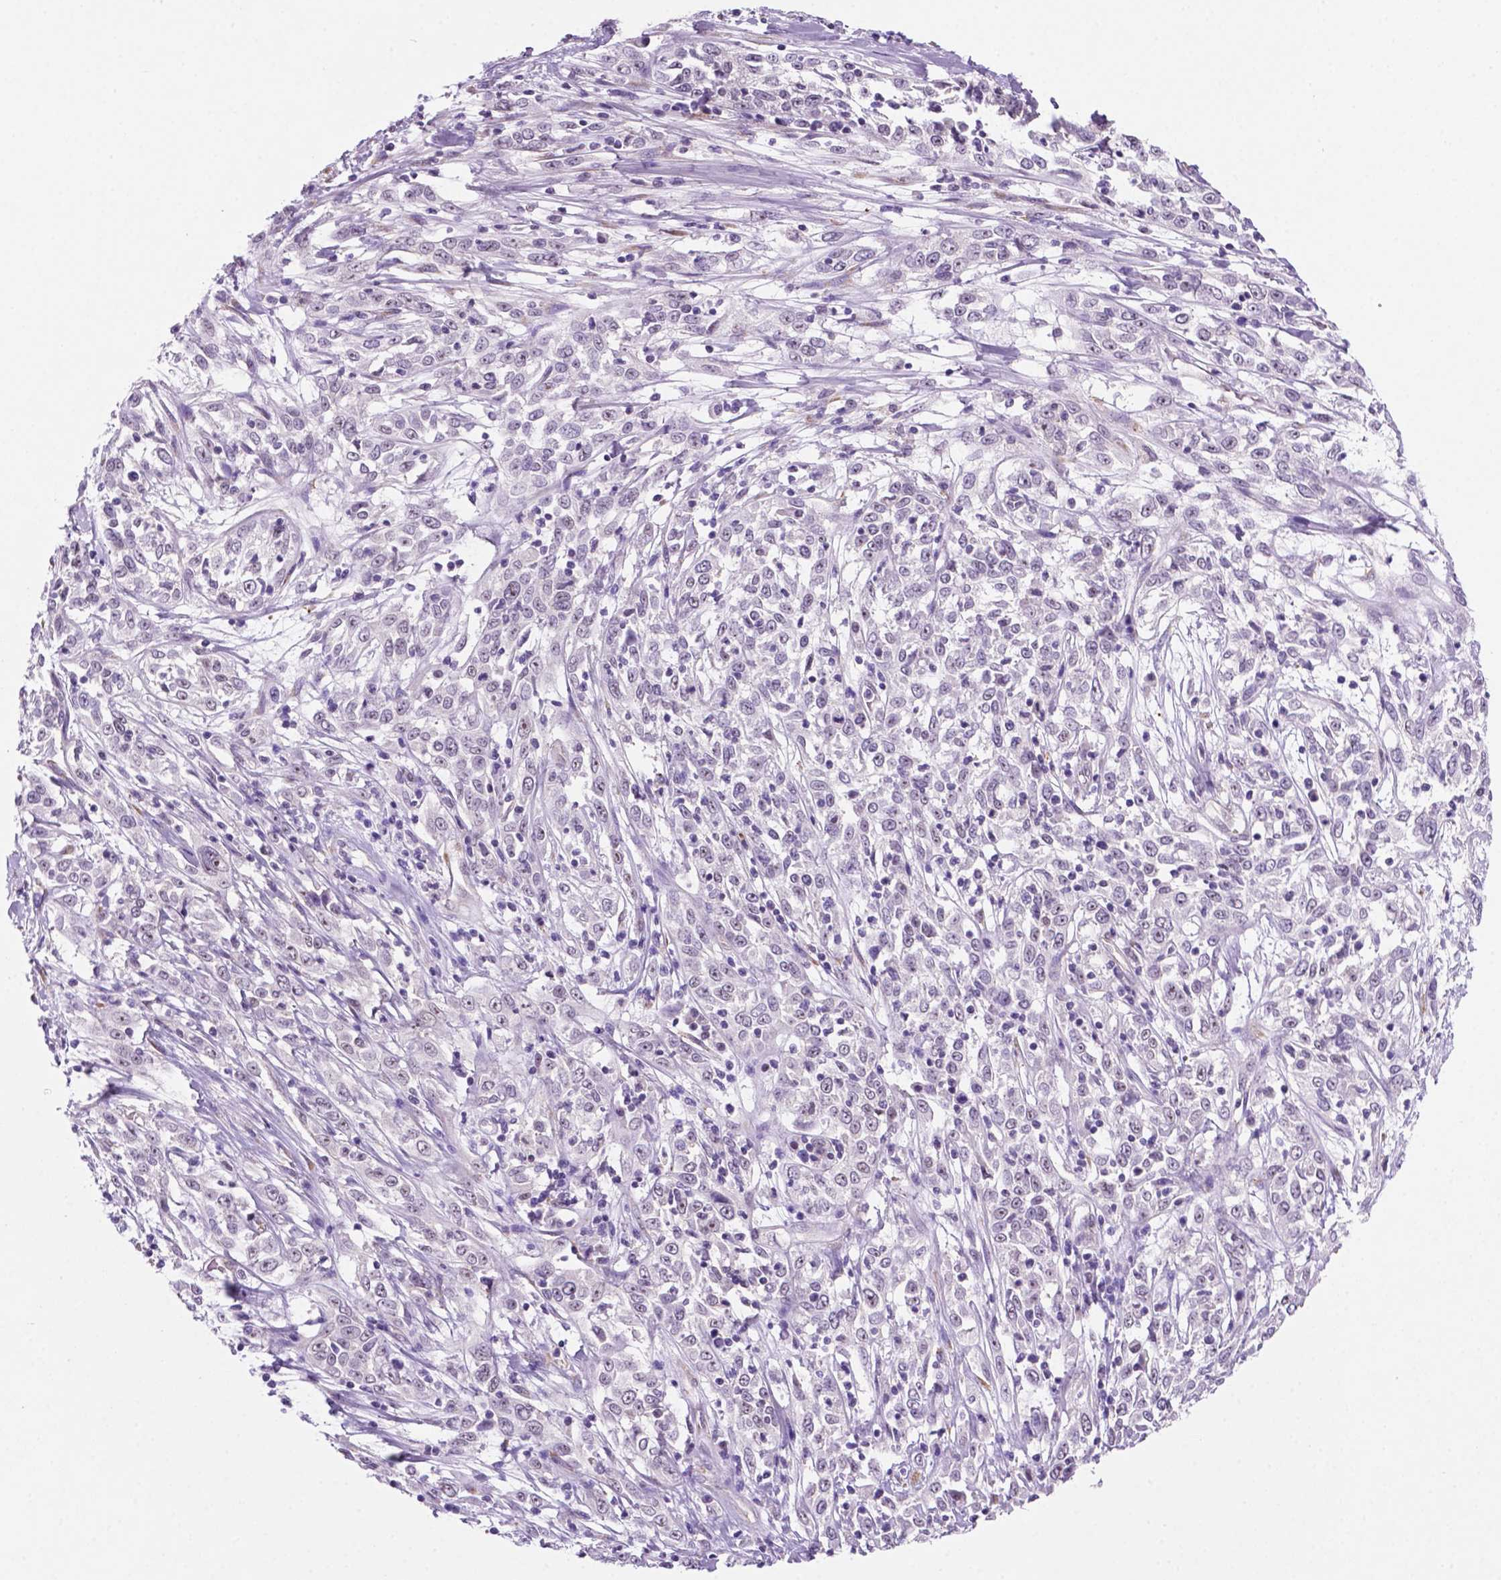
{"staining": {"intensity": "negative", "quantity": "none", "location": "none"}, "tissue": "cervical cancer", "cell_type": "Tumor cells", "image_type": "cancer", "snomed": [{"axis": "morphology", "description": "Adenocarcinoma, NOS"}, {"axis": "topography", "description": "Cervix"}], "caption": "The immunohistochemistry micrograph has no significant staining in tumor cells of cervical cancer (adenocarcinoma) tissue.", "gene": "C18orf21", "patient": {"sex": "female", "age": 40}}